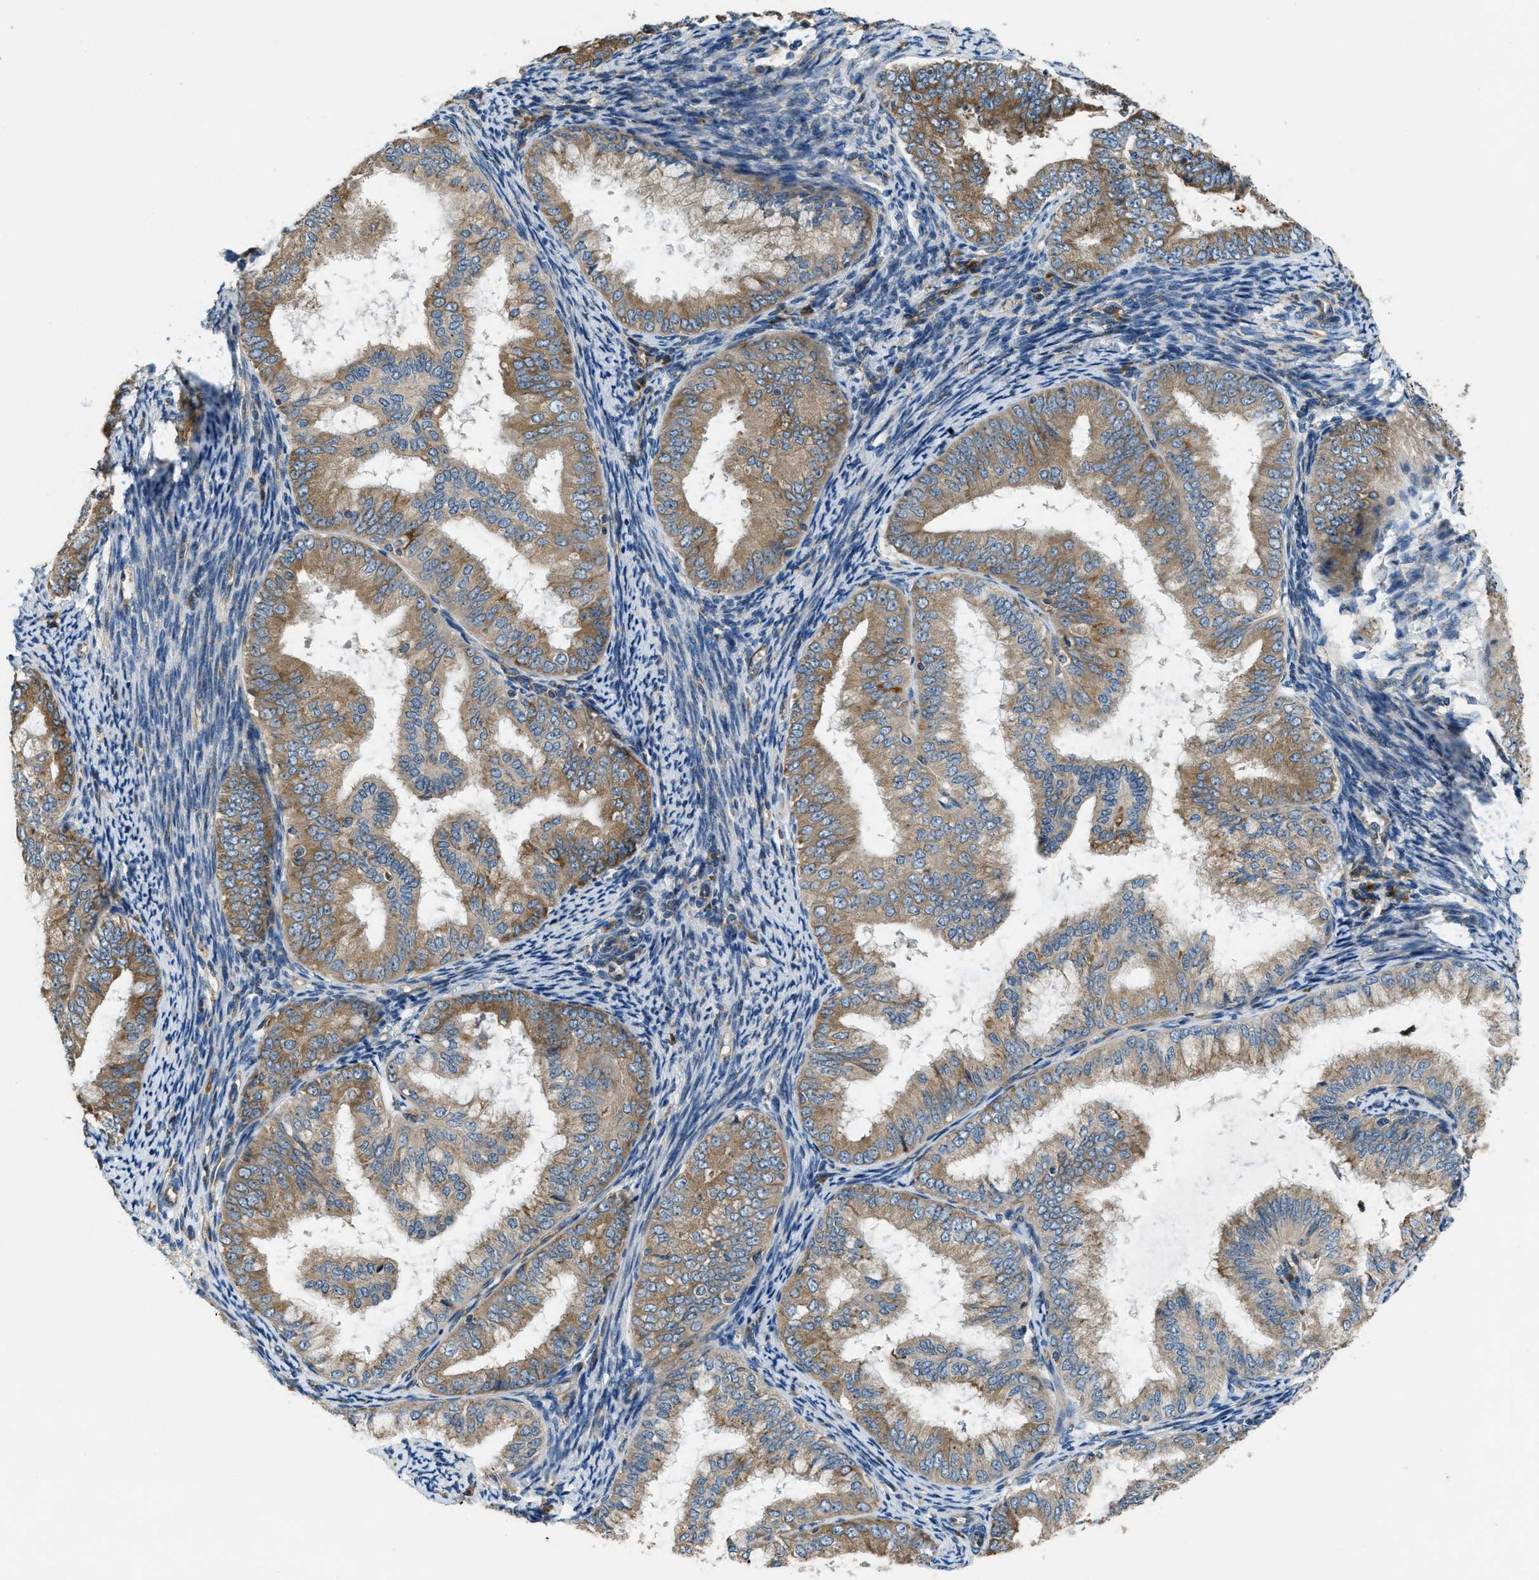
{"staining": {"intensity": "moderate", "quantity": ">75%", "location": "cytoplasmic/membranous"}, "tissue": "endometrial cancer", "cell_type": "Tumor cells", "image_type": "cancer", "snomed": [{"axis": "morphology", "description": "Adenocarcinoma, NOS"}, {"axis": "topography", "description": "Endometrium"}], "caption": "Immunohistochemical staining of endometrial cancer shows moderate cytoplasmic/membranous protein expression in about >75% of tumor cells.", "gene": "GIMAP8", "patient": {"sex": "female", "age": 63}}